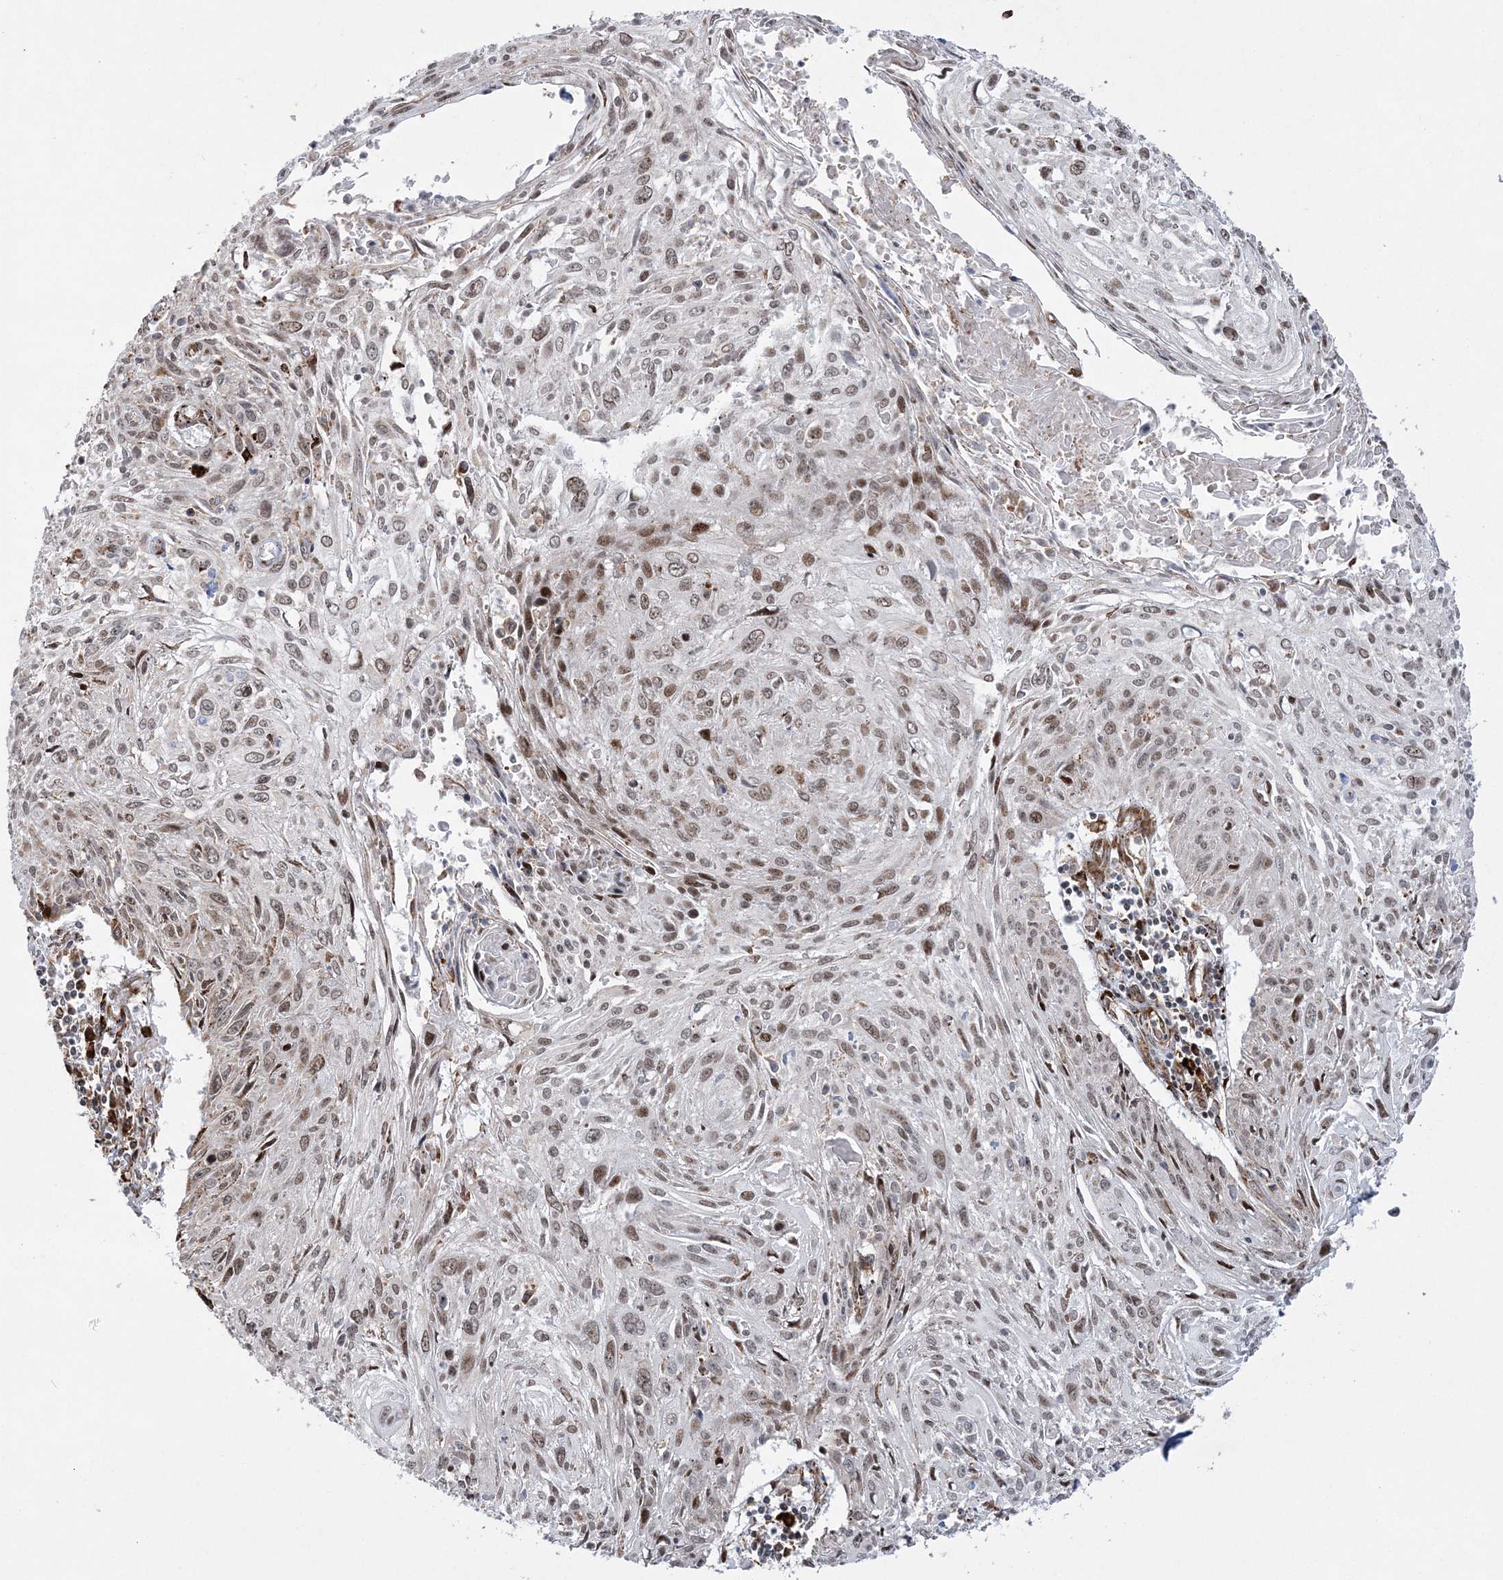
{"staining": {"intensity": "moderate", "quantity": ">75%", "location": "nuclear"}, "tissue": "cervical cancer", "cell_type": "Tumor cells", "image_type": "cancer", "snomed": [{"axis": "morphology", "description": "Squamous cell carcinoma, NOS"}, {"axis": "topography", "description": "Cervix"}], "caption": "A brown stain shows moderate nuclear expression of a protein in cervical cancer (squamous cell carcinoma) tumor cells.", "gene": "EFCAB12", "patient": {"sex": "female", "age": 51}}